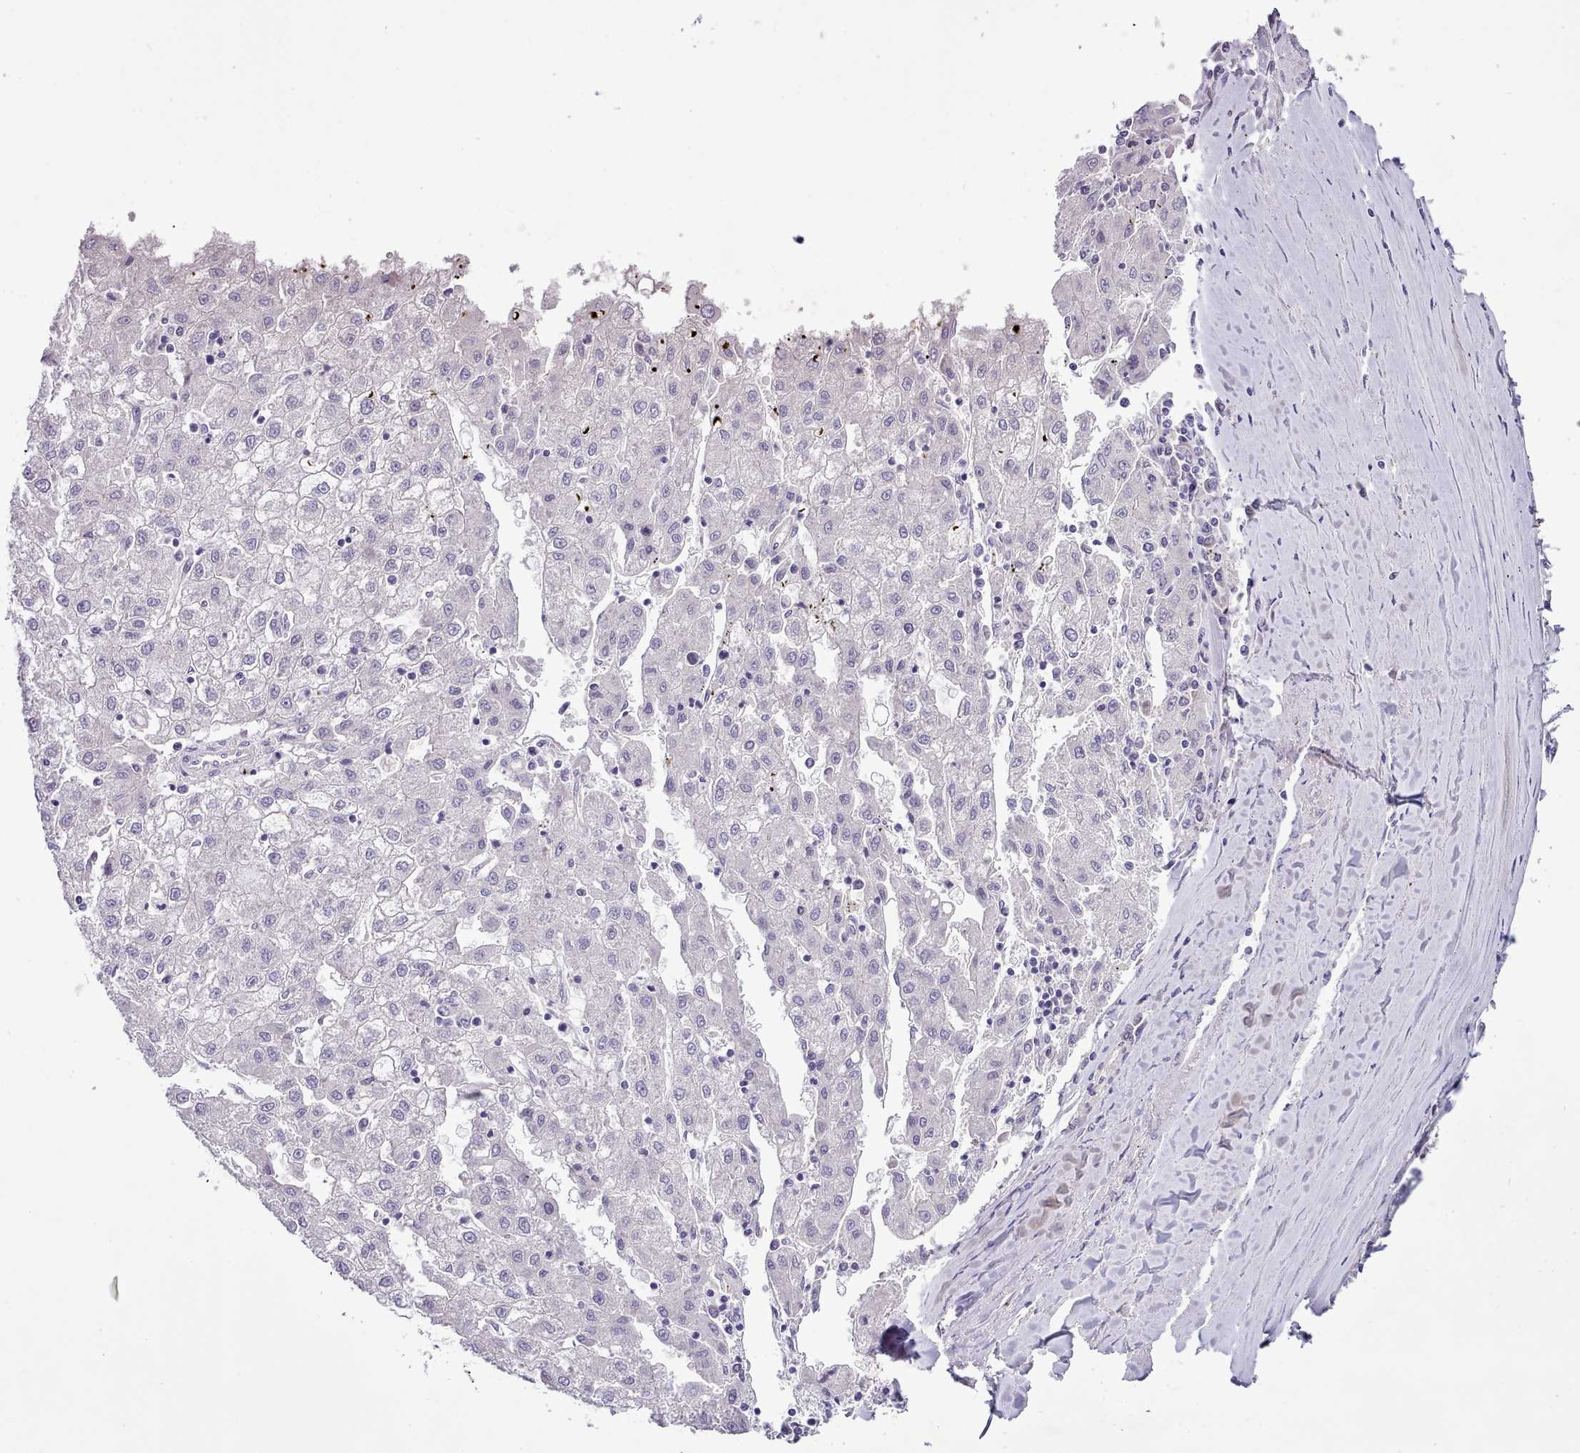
{"staining": {"intensity": "negative", "quantity": "none", "location": "none"}, "tissue": "liver cancer", "cell_type": "Tumor cells", "image_type": "cancer", "snomed": [{"axis": "morphology", "description": "Carcinoma, Hepatocellular, NOS"}, {"axis": "topography", "description": "Liver"}], "caption": "Tumor cells show no significant staining in hepatocellular carcinoma (liver).", "gene": "SETX", "patient": {"sex": "male", "age": 72}}